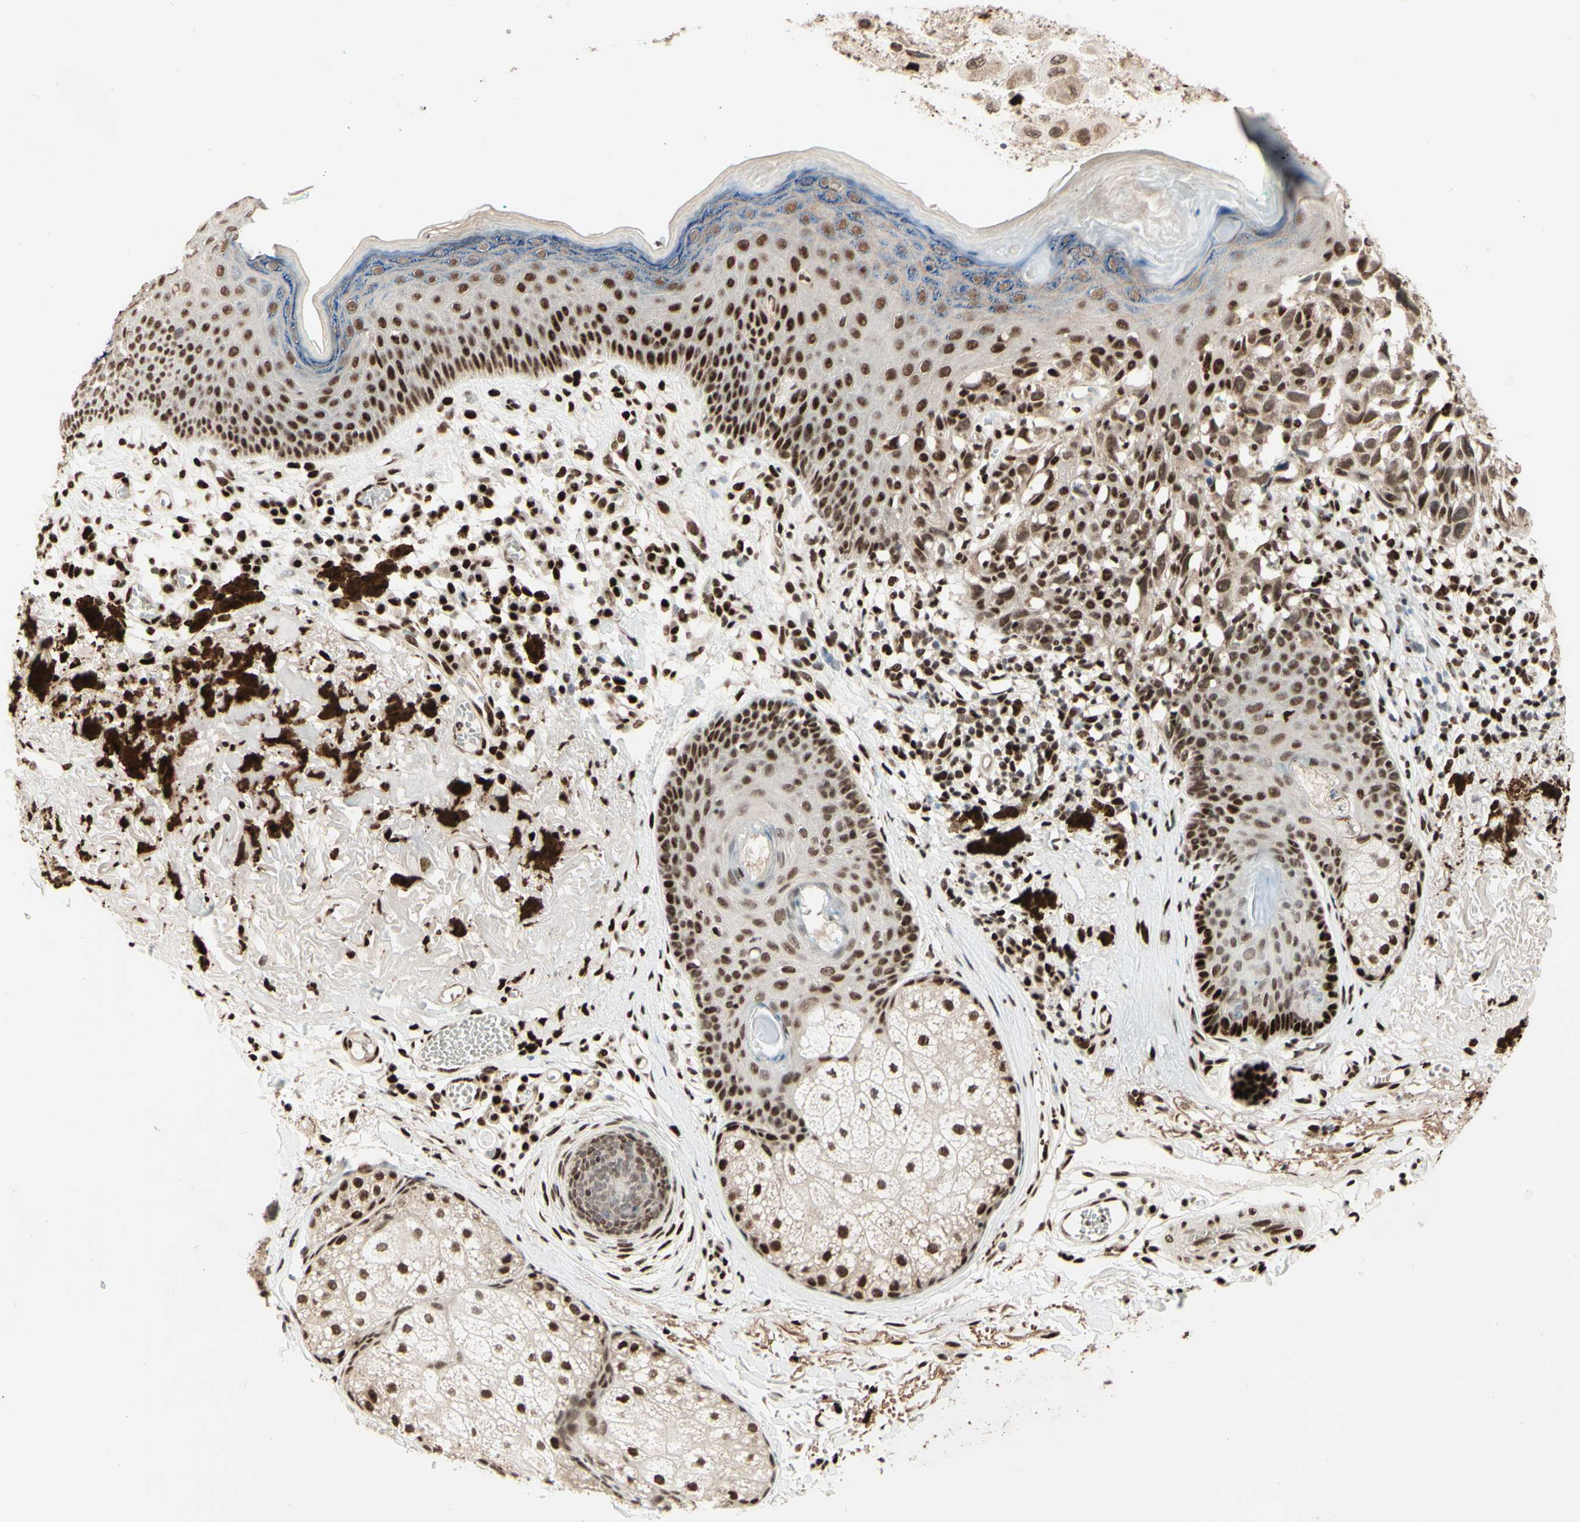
{"staining": {"intensity": "moderate", "quantity": ">75%", "location": "nuclear"}, "tissue": "melanoma", "cell_type": "Tumor cells", "image_type": "cancer", "snomed": [{"axis": "morphology", "description": "Malignant melanoma in situ"}, {"axis": "morphology", "description": "Malignant melanoma, NOS"}, {"axis": "topography", "description": "Skin"}], "caption": "Immunohistochemical staining of malignant melanoma demonstrates medium levels of moderate nuclear protein expression in approximately >75% of tumor cells. The staining was performed using DAB, with brown indicating positive protein expression. Nuclei are stained blue with hematoxylin.", "gene": "NR3C1", "patient": {"sex": "female", "age": 88}}